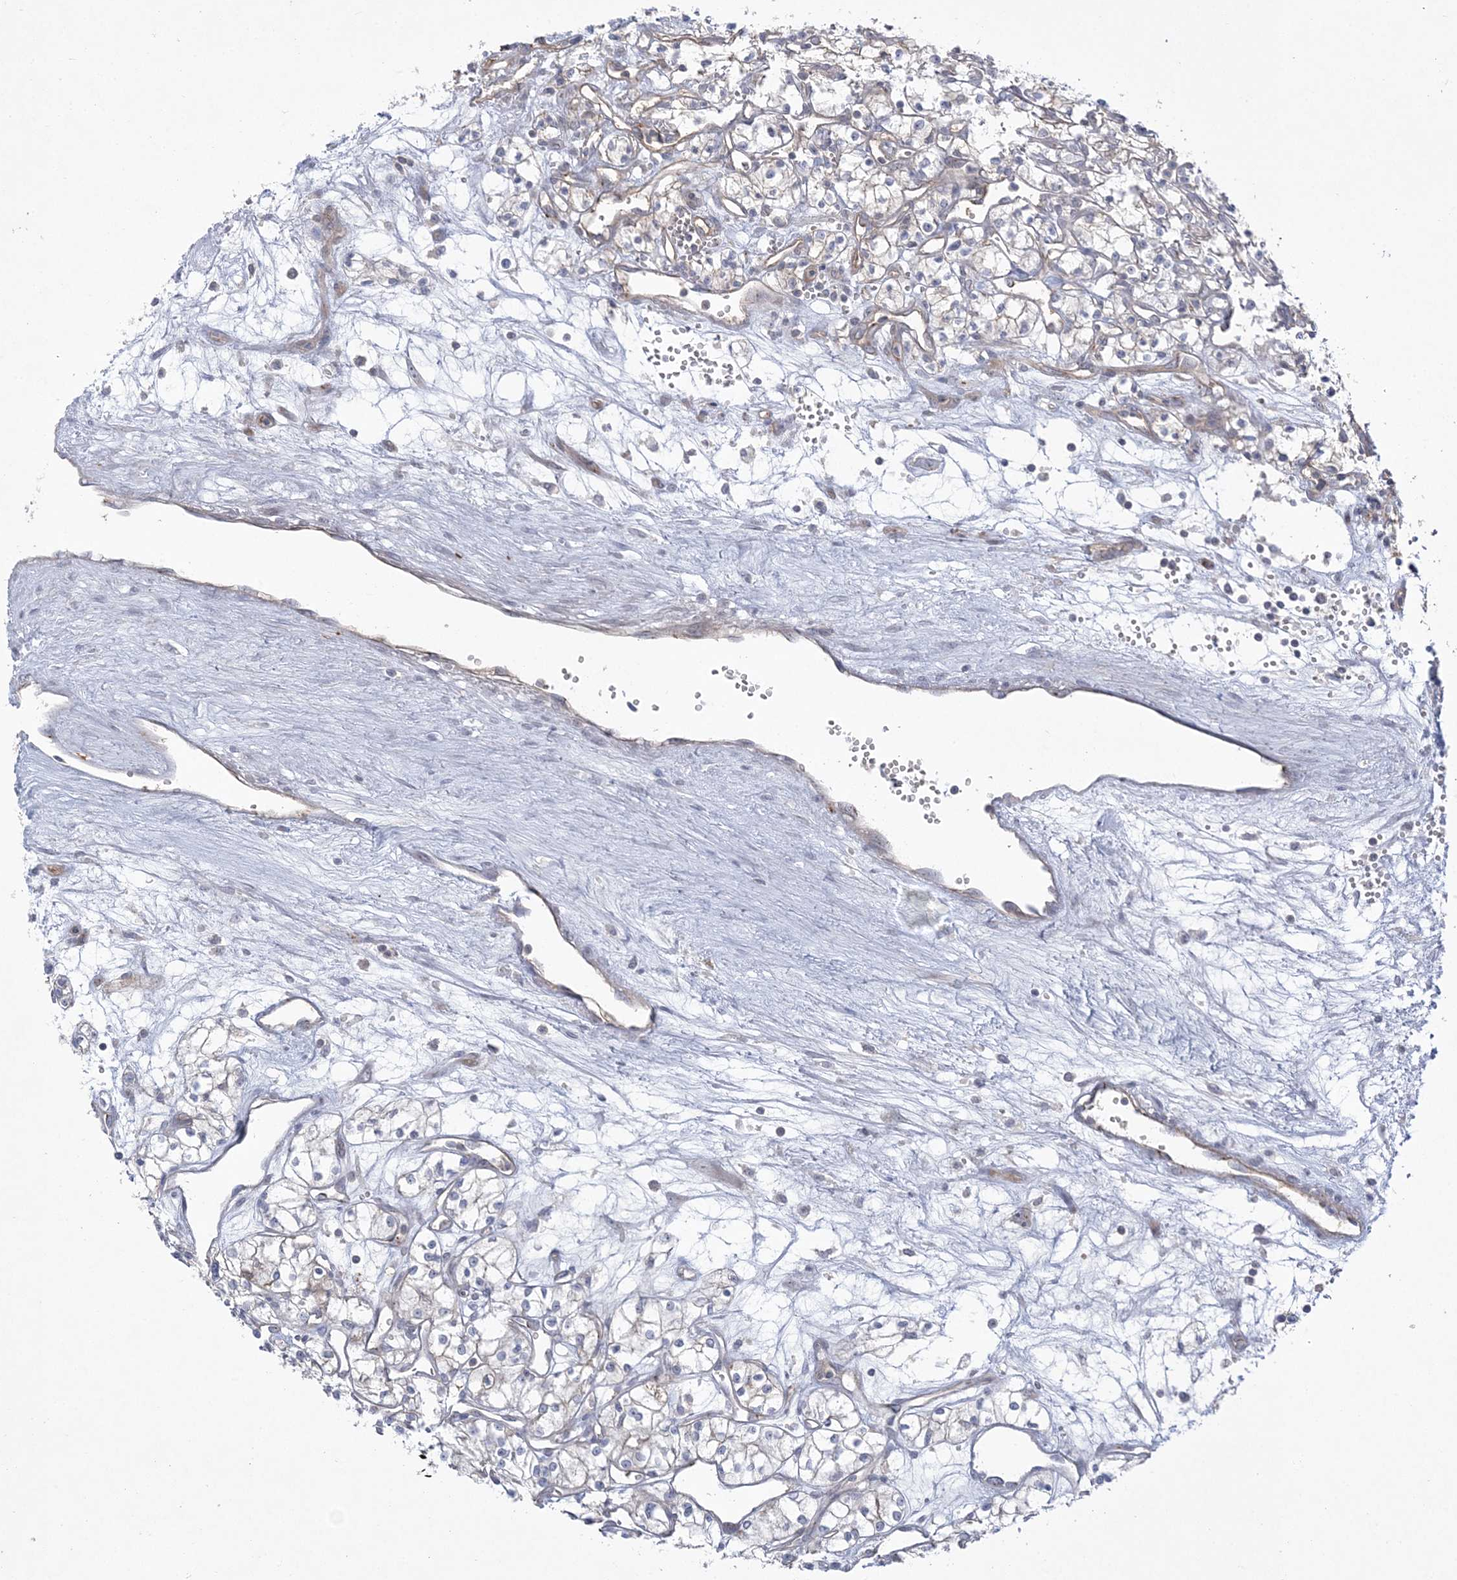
{"staining": {"intensity": "weak", "quantity": "<25%", "location": "cytoplasmic/membranous"}, "tissue": "renal cancer", "cell_type": "Tumor cells", "image_type": "cancer", "snomed": [{"axis": "morphology", "description": "Adenocarcinoma, NOS"}, {"axis": "topography", "description": "Kidney"}], "caption": "An IHC micrograph of renal adenocarcinoma is shown. There is no staining in tumor cells of renal adenocarcinoma.", "gene": "ADAMTS12", "patient": {"sex": "male", "age": 59}}